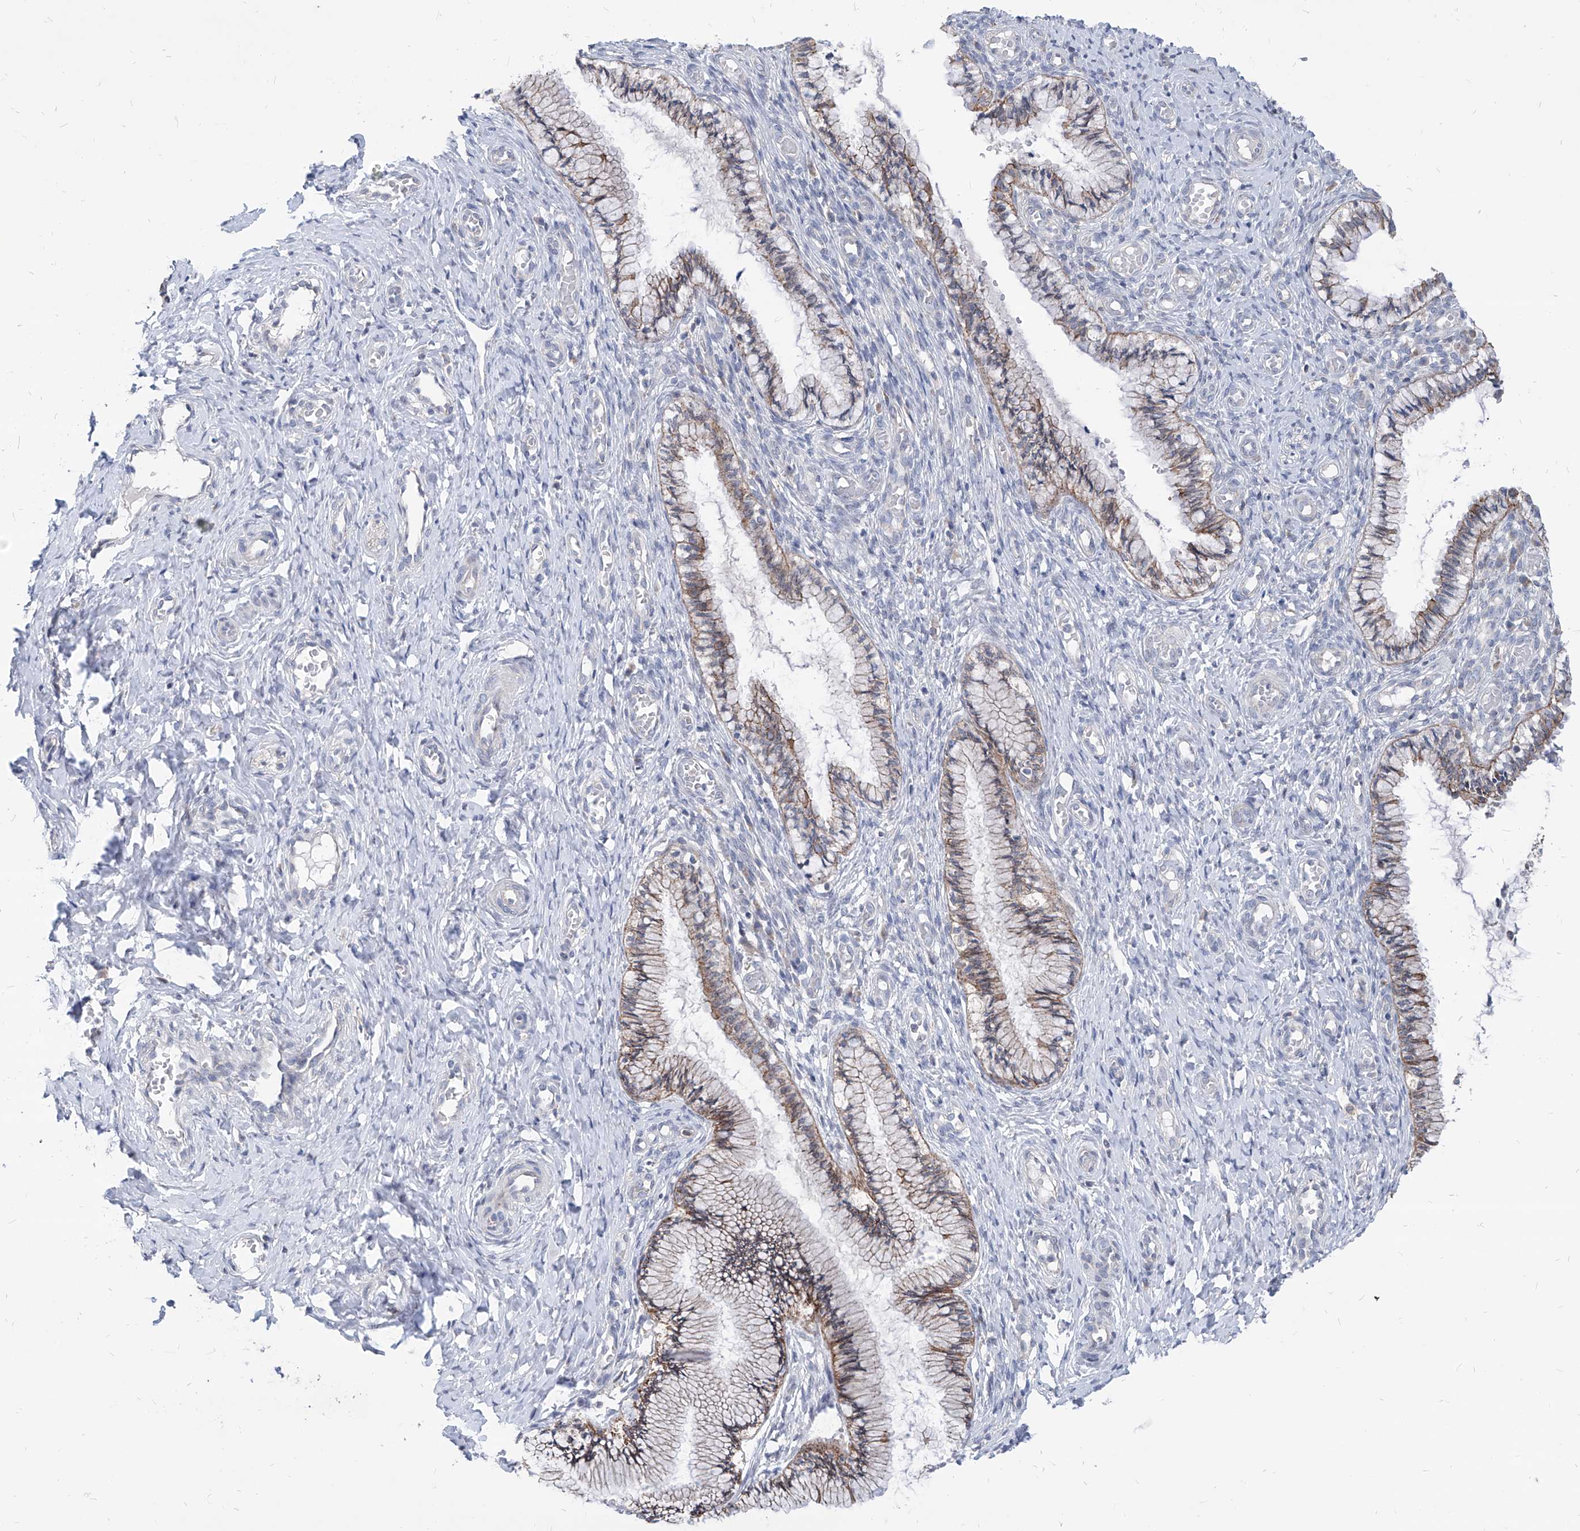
{"staining": {"intensity": "moderate", "quantity": "25%-75%", "location": "cytoplasmic/membranous"}, "tissue": "cervix", "cell_type": "Glandular cells", "image_type": "normal", "snomed": [{"axis": "morphology", "description": "Normal tissue, NOS"}, {"axis": "topography", "description": "Cervix"}], "caption": "Immunohistochemistry (IHC) histopathology image of unremarkable human cervix stained for a protein (brown), which displays medium levels of moderate cytoplasmic/membranous staining in about 25%-75% of glandular cells.", "gene": "AGPS", "patient": {"sex": "female", "age": 27}}